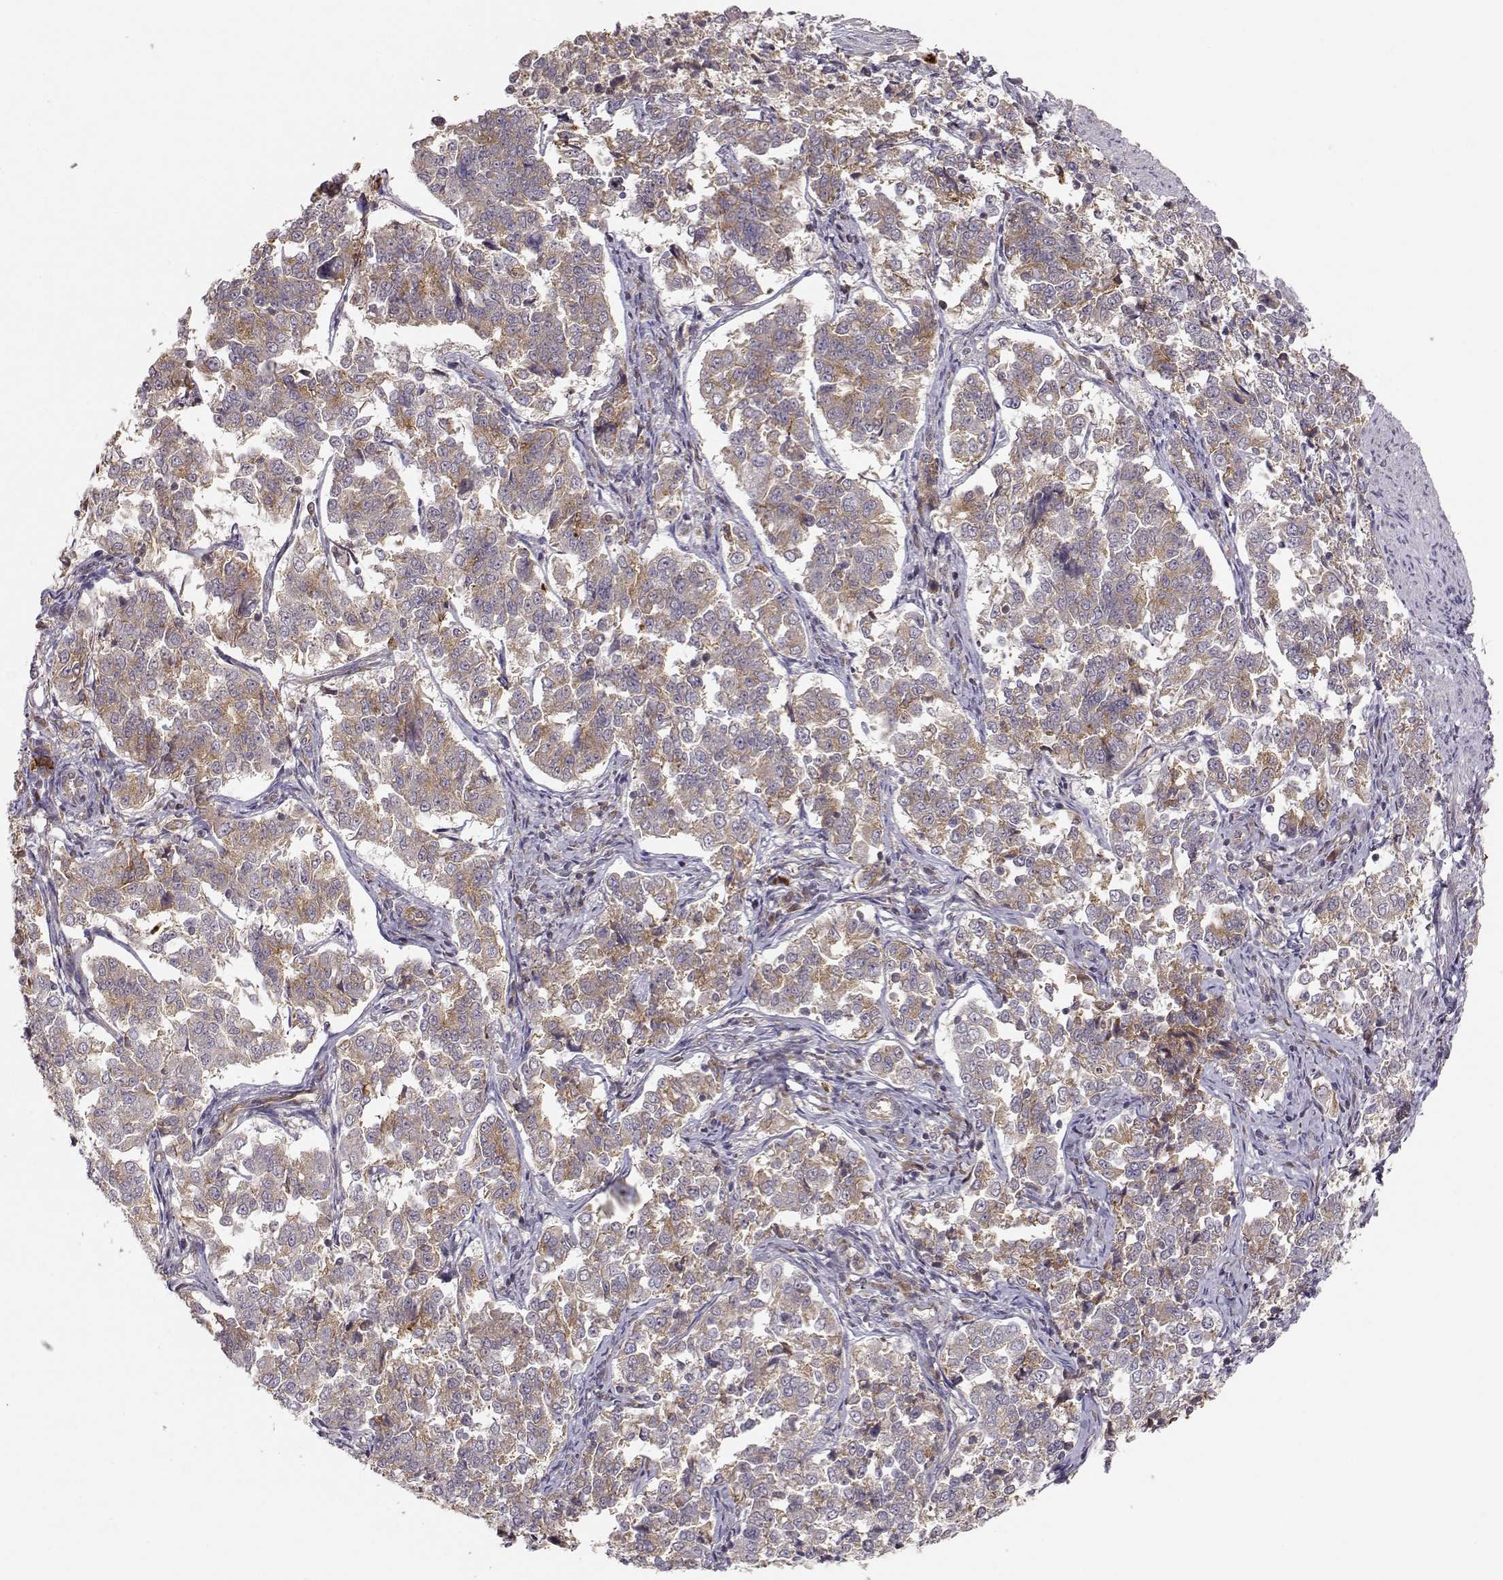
{"staining": {"intensity": "weak", "quantity": ">75%", "location": "cytoplasmic/membranous"}, "tissue": "endometrial cancer", "cell_type": "Tumor cells", "image_type": "cancer", "snomed": [{"axis": "morphology", "description": "Adenocarcinoma, NOS"}, {"axis": "topography", "description": "Endometrium"}], "caption": "An image showing weak cytoplasmic/membranous expression in about >75% of tumor cells in endometrial cancer, as visualized by brown immunohistochemical staining.", "gene": "ARHGEF2", "patient": {"sex": "female", "age": 43}}